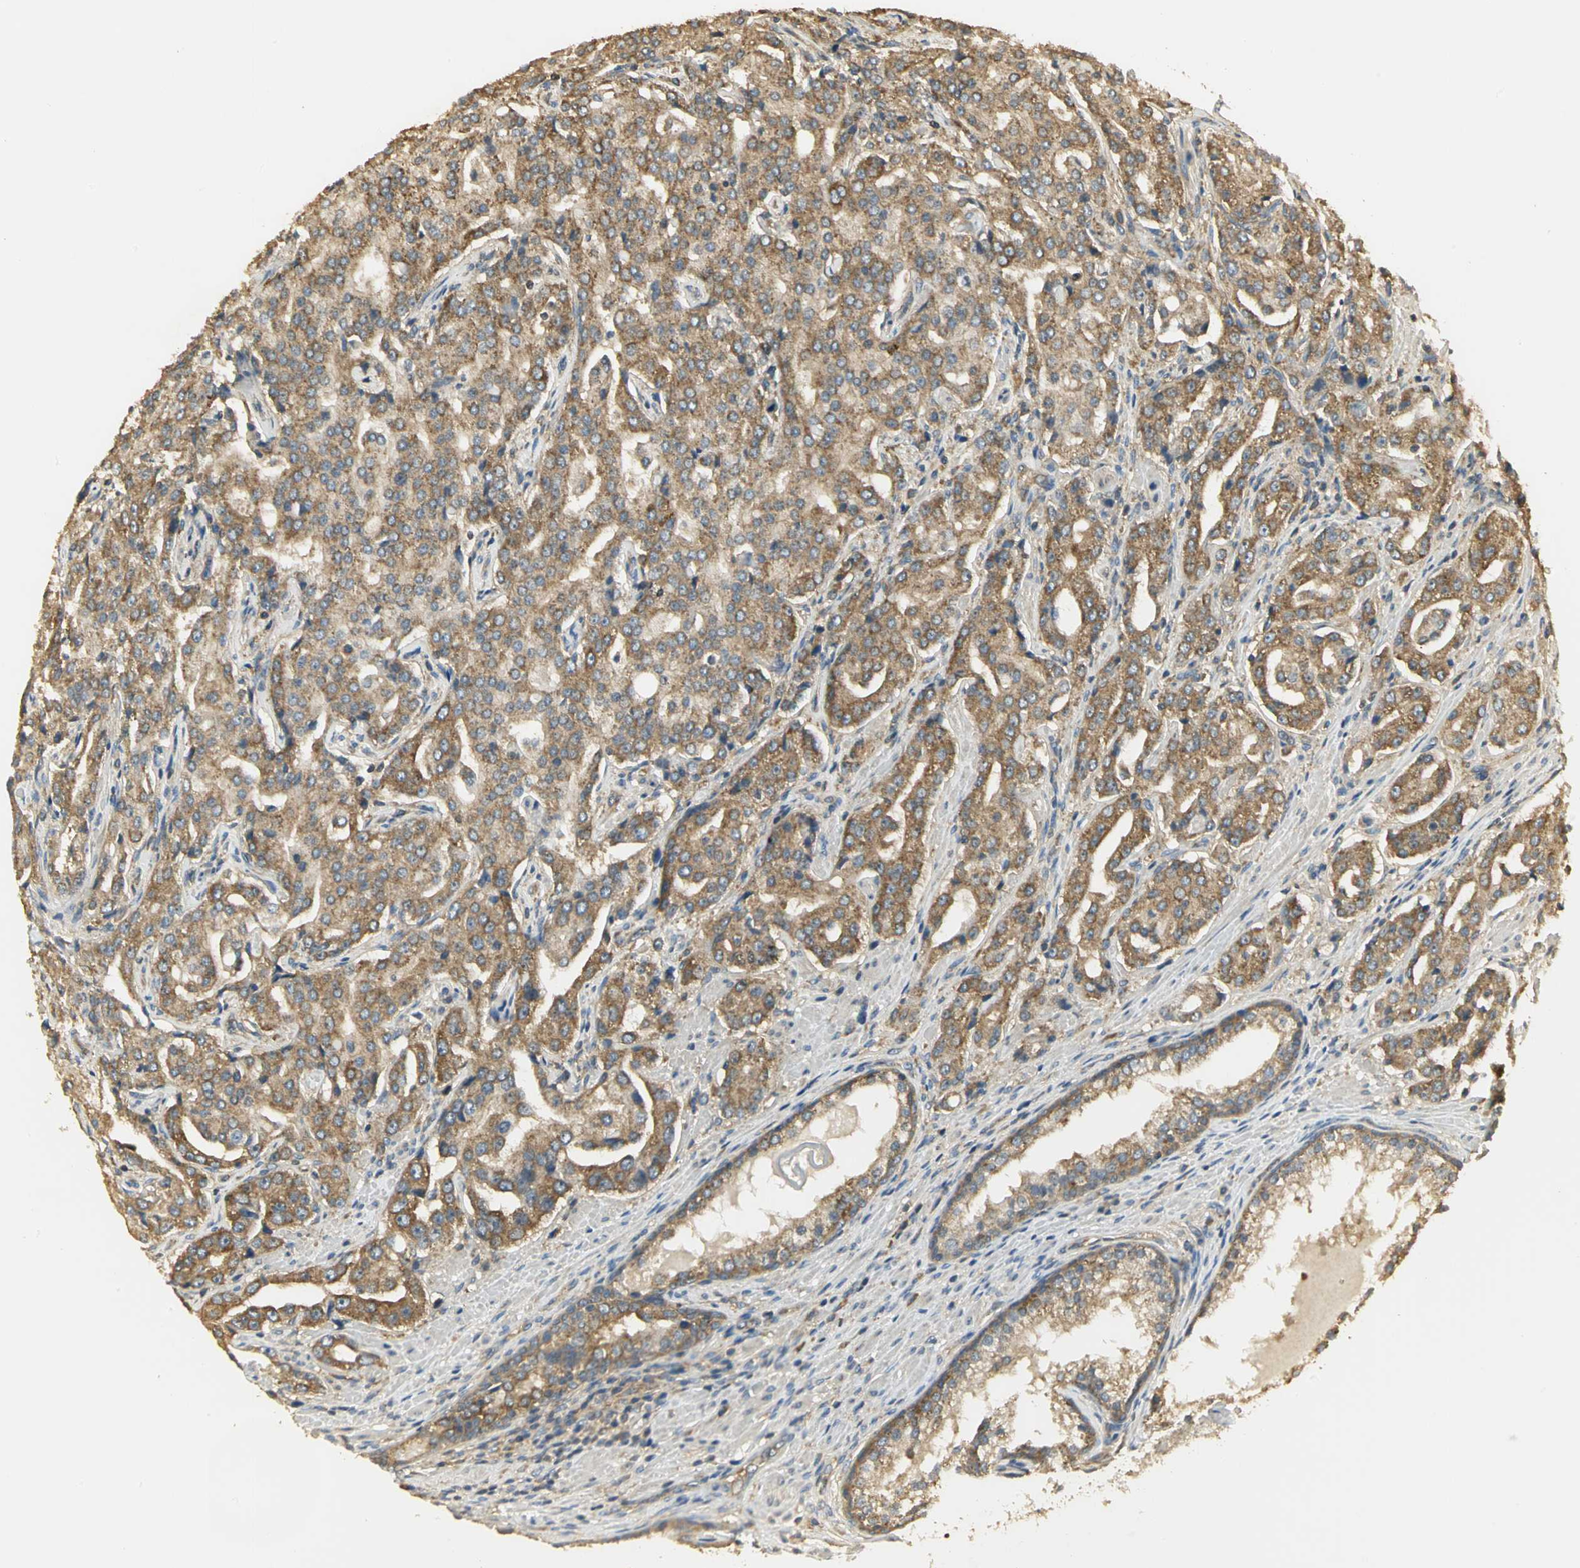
{"staining": {"intensity": "moderate", "quantity": ">75%", "location": "cytoplasmic/membranous"}, "tissue": "prostate cancer", "cell_type": "Tumor cells", "image_type": "cancer", "snomed": [{"axis": "morphology", "description": "Adenocarcinoma, High grade"}, {"axis": "topography", "description": "Prostate"}], "caption": "Immunohistochemical staining of prostate cancer displays moderate cytoplasmic/membranous protein expression in about >75% of tumor cells.", "gene": "RARS1", "patient": {"sex": "male", "age": 72}}